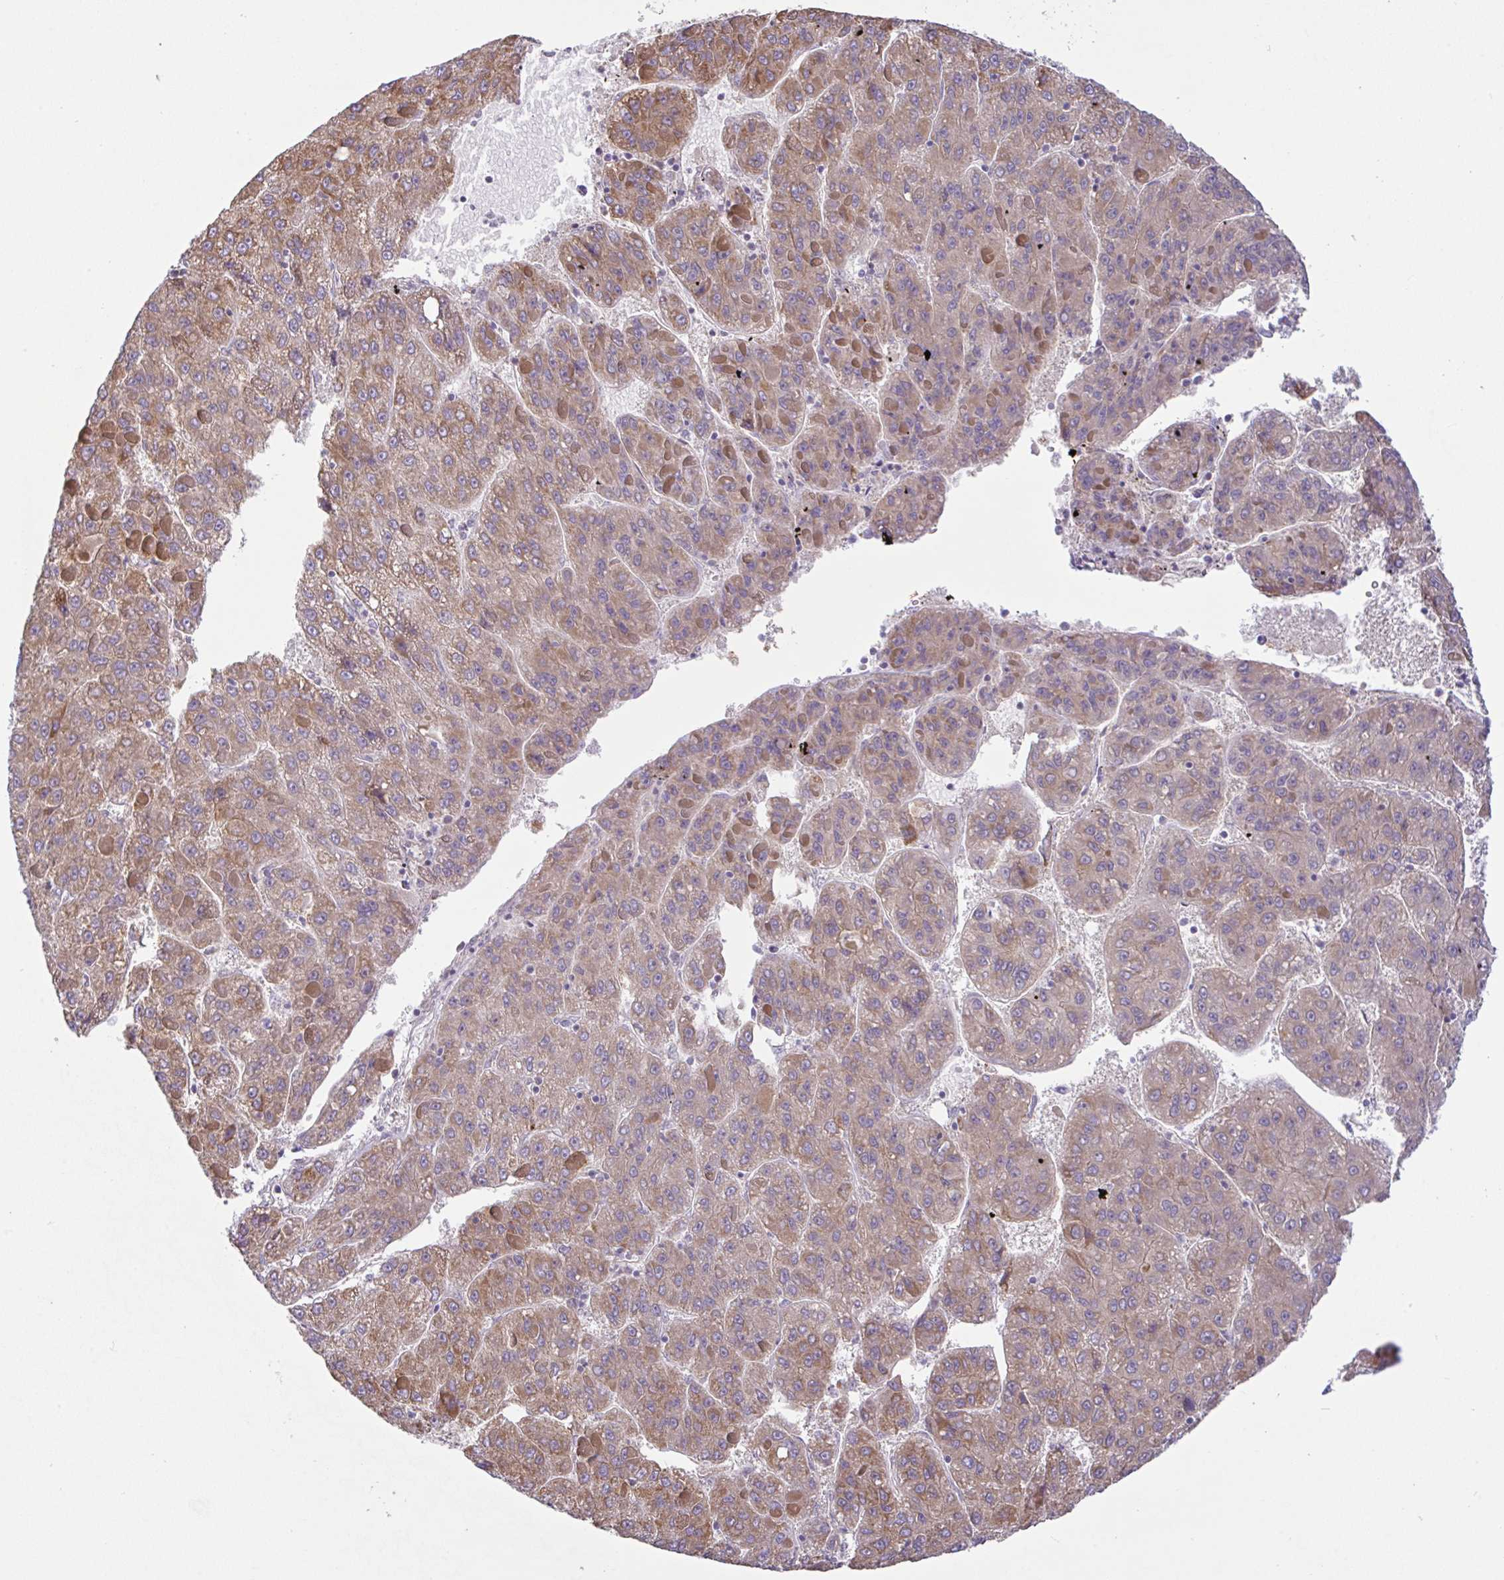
{"staining": {"intensity": "moderate", "quantity": "25%-75%", "location": "cytoplasmic/membranous"}, "tissue": "liver cancer", "cell_type": "Tumor cells", "image_type": "cancer", "snomed": [{"axis": "morphology", "description": "Carcinoma, Hepatocellular, NOS"}, {"axis": "topography", "description": "Liver"}], "caption": "Immunohistochemical staining of human liver hepatocellular carcinoma reveals moderate cytoplasmic/membranous protein expression in approximately 25%-75% of tumor cells.", "gene": "DLEU7", "patient": {"sex": "female", "age": 82}}